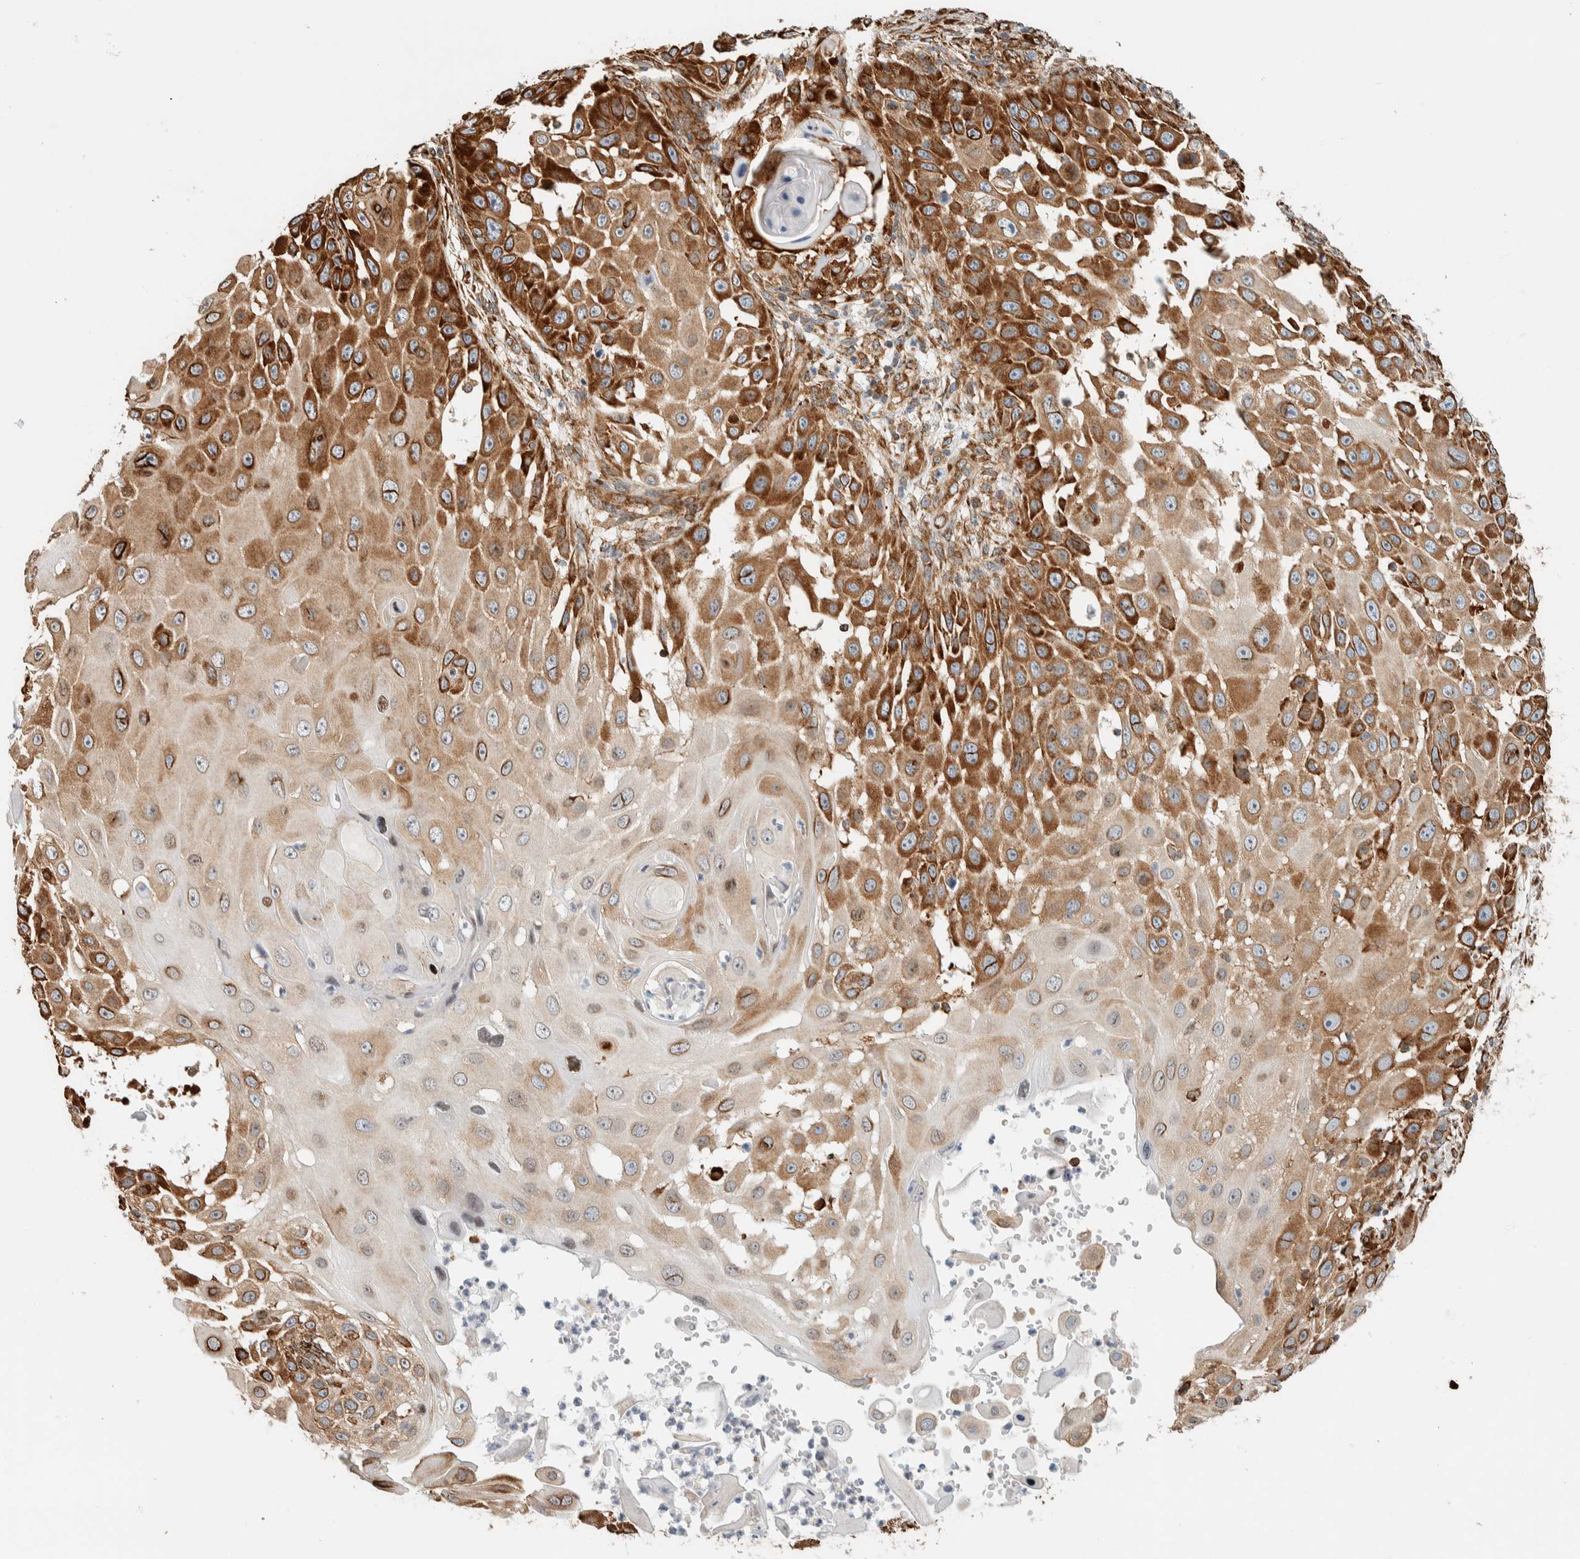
{"staining": {"intensity": "strong", "quantity": ">75%", "location": "cytoplasmic/membranous"}, "tissue": "skin cancer", "cell_type": "Tumor cells", "image_type": "cancer", "snomed": [{"axis": "morphology", "description": "Squamous cell carcinoma, NOS"}, {"axis": "topography", "description": "Skin"}], "caption": "Strong cytoplasmic/membranous expression is present in about >75% of tumor cells in squamous cell carcinoma (skin).", "gene": "LLGL2", "patient": {"sex": "female", "age": 44}}